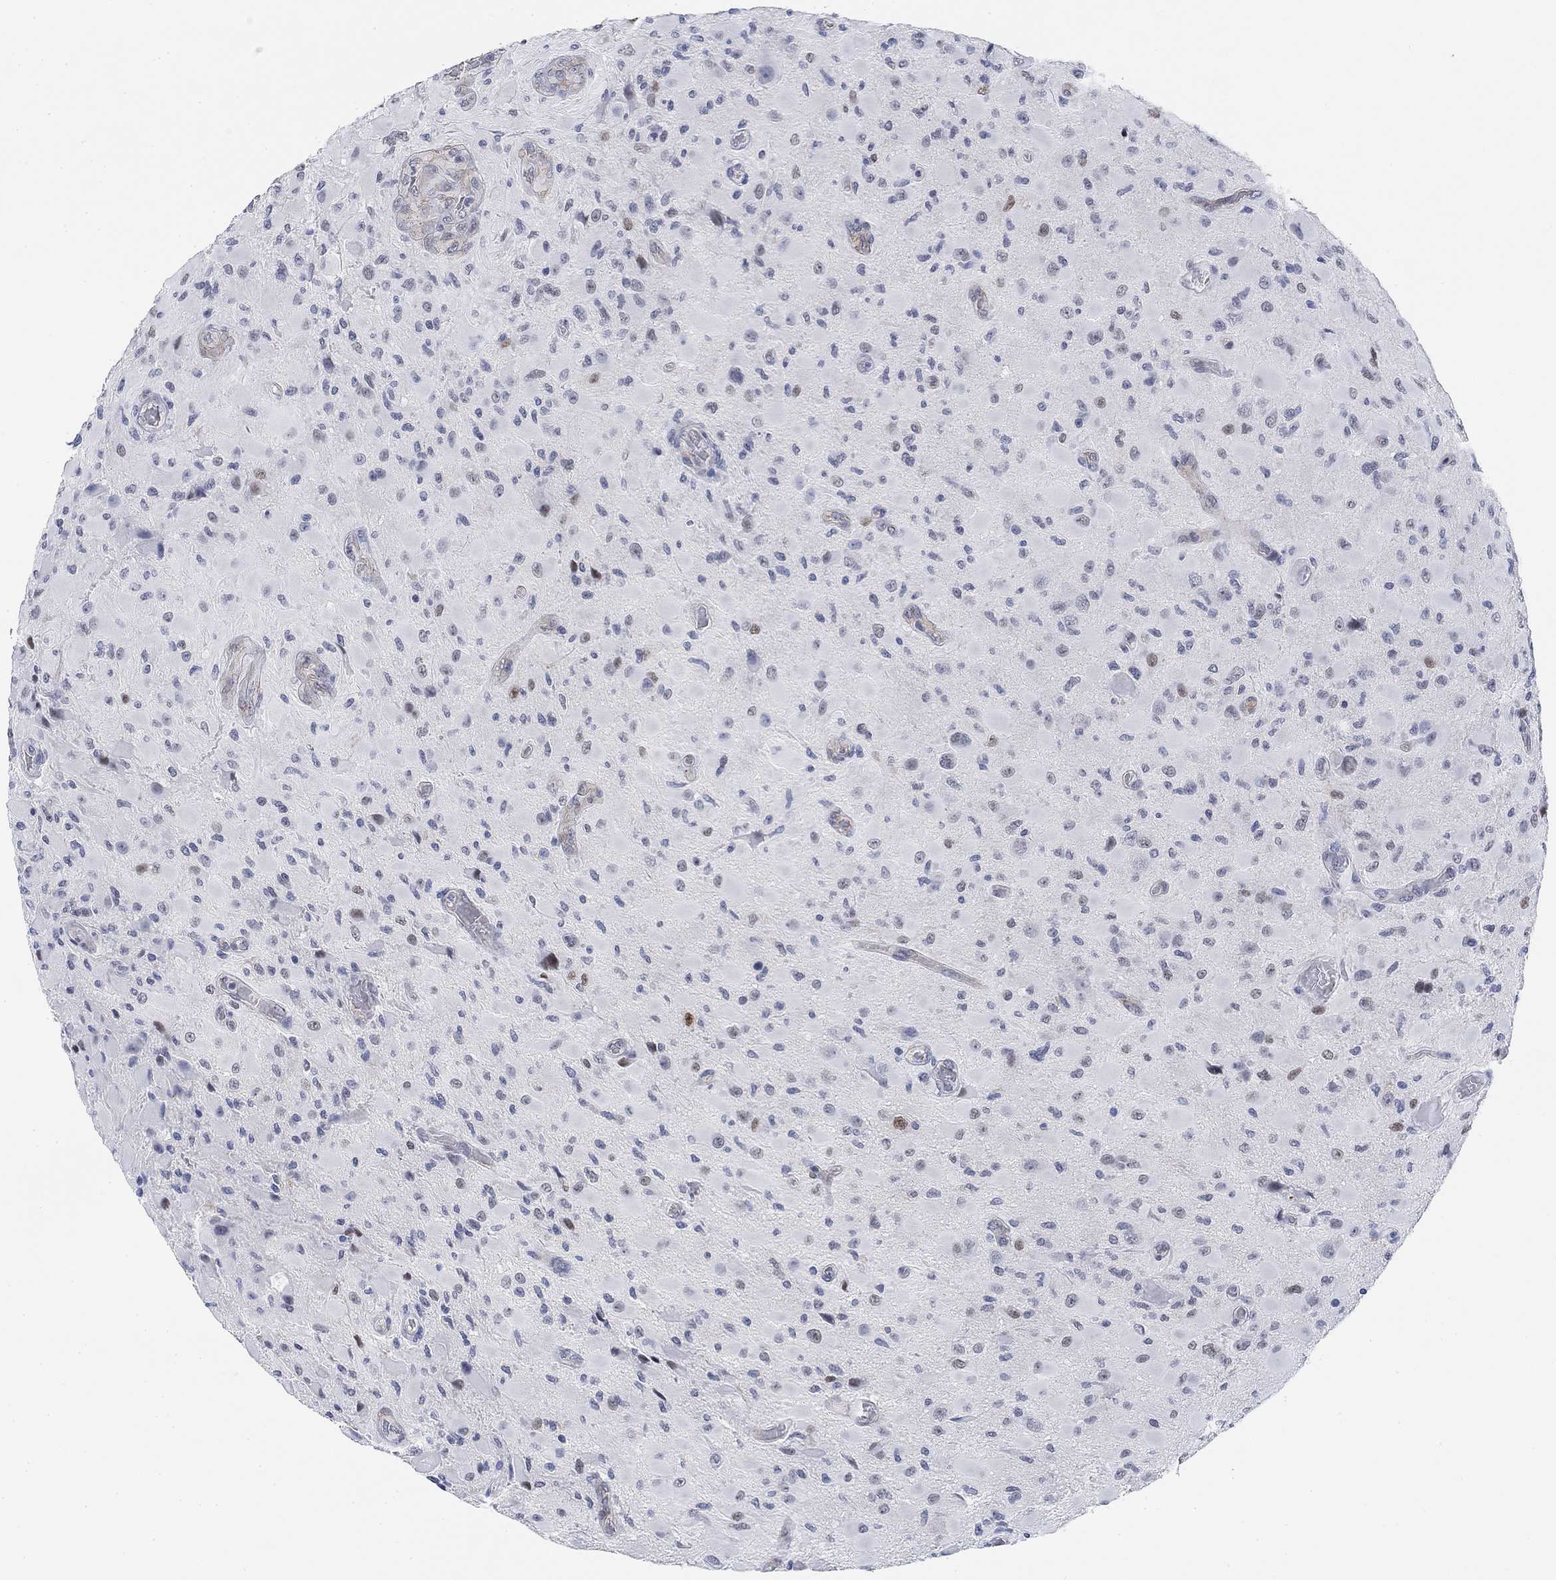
{"staining": {"intensity": "negative", "quantity": "none", "location": "none"}, "tissue": "glioma", "cell_type": "Tumor cells", "image_type": "cancer", "snomed": [{"axis": "morphology", "description": "Glioma, malignant, High grade"}, {"axis": "topography", "description": "Cerebral cortex"}], "caption": "Immunohistochemical staining of high-grade glioma (malignant) reveals no significant positivity in tumor cells.", "gene": "PAX6", "patient": {"sex": "male", "age": 35}}